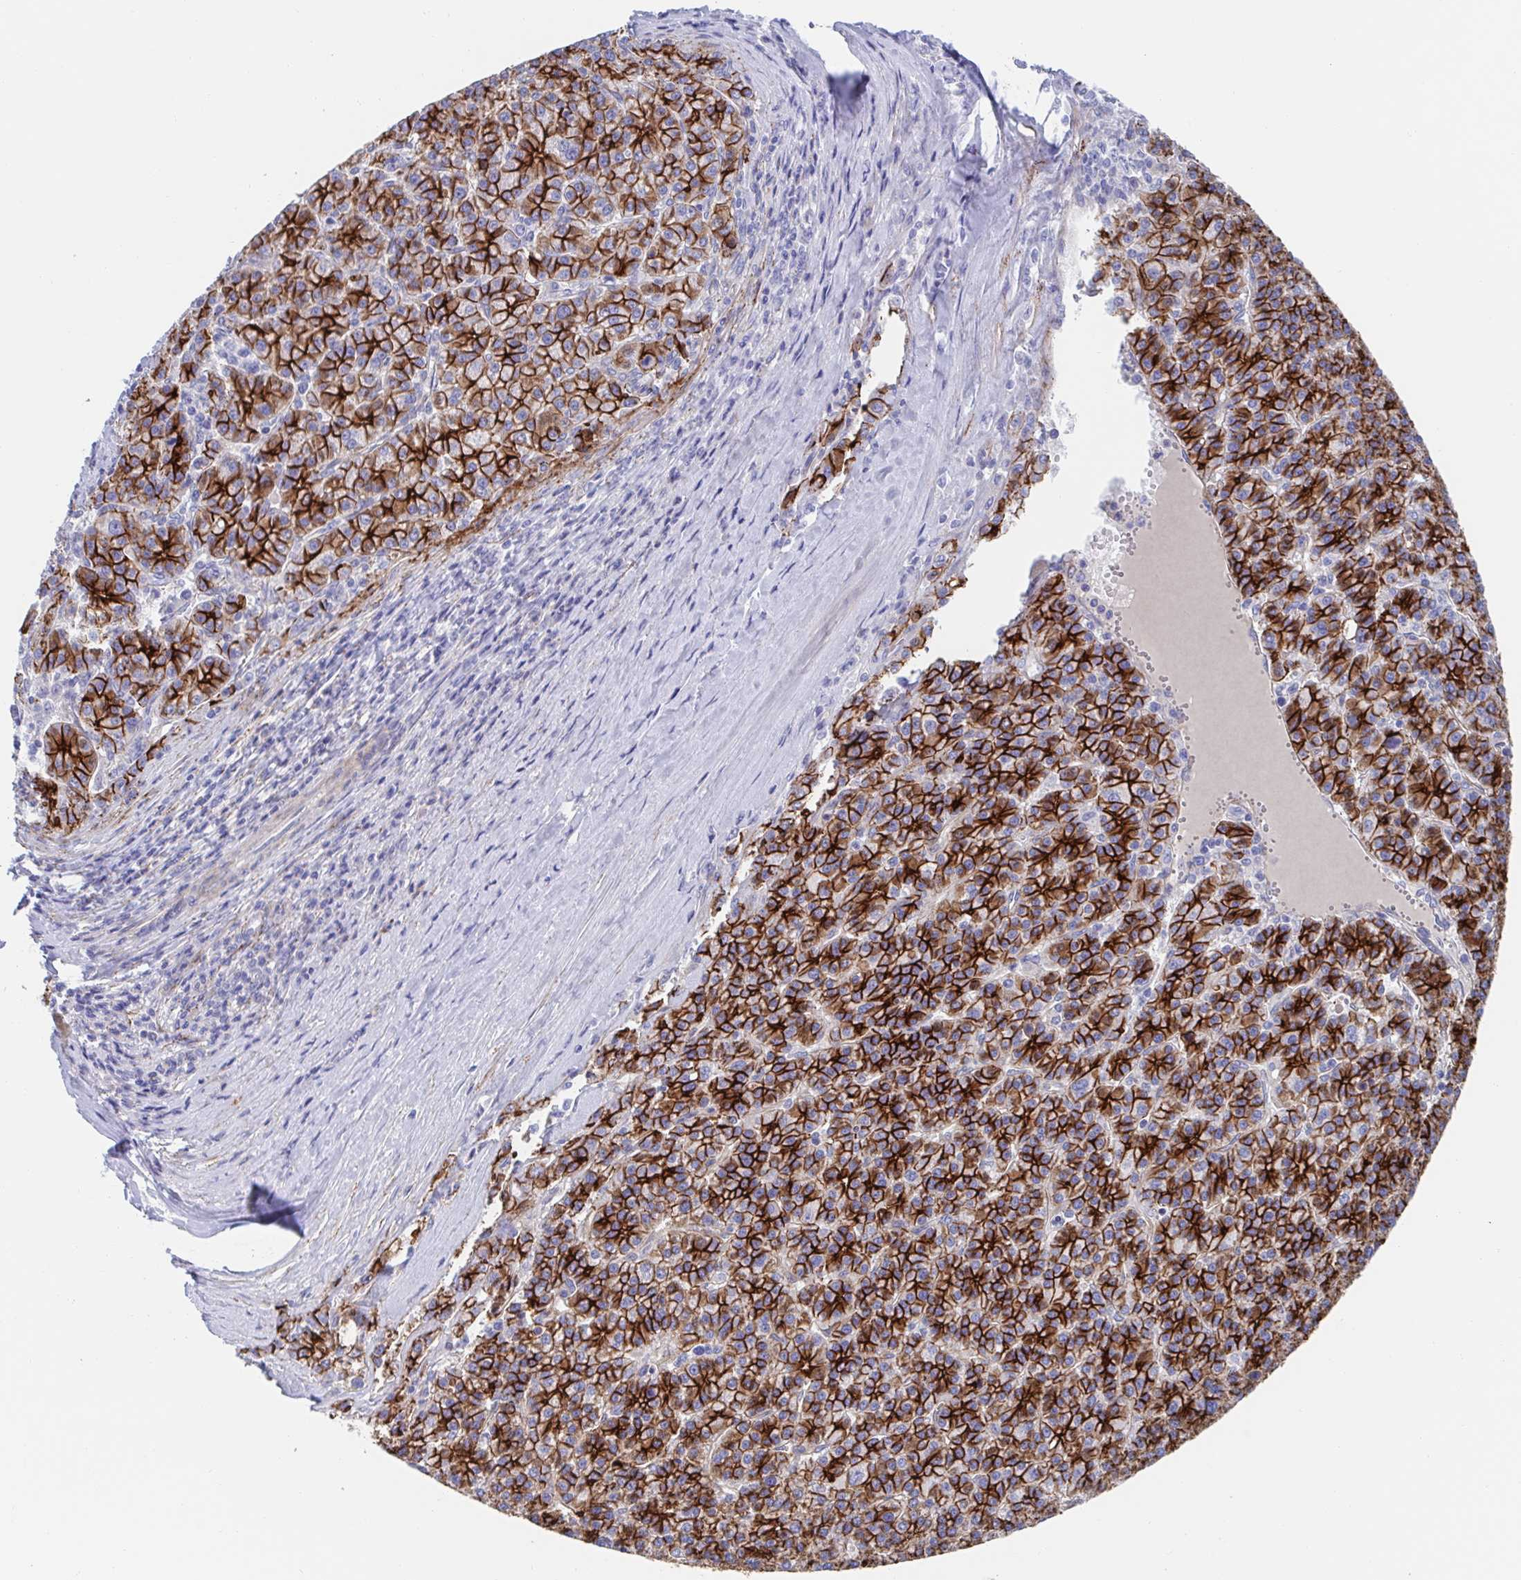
{"staining": {"intensity": "strong", "quantity": ">75%", "location": "cytoplasmic/membranous"}, "tissue": "liver cancer", "cell_type": "Tumor cells", "image_type": "cancer", "snomed": [{"axis": "morphology", "description": "Carcinoma, Hepatocellular, NOS"}, {"axis": "topography", "description": "Liver"}], "caption": "Liver hepatocellular carcinoma tissue displays strong cytoplasmic/membranous positivity in approximately >75% of tumor cells, visualized by immunohistochemistry.", "gene": "CDH2", "patient": {"sex": "female", "age": 58}}